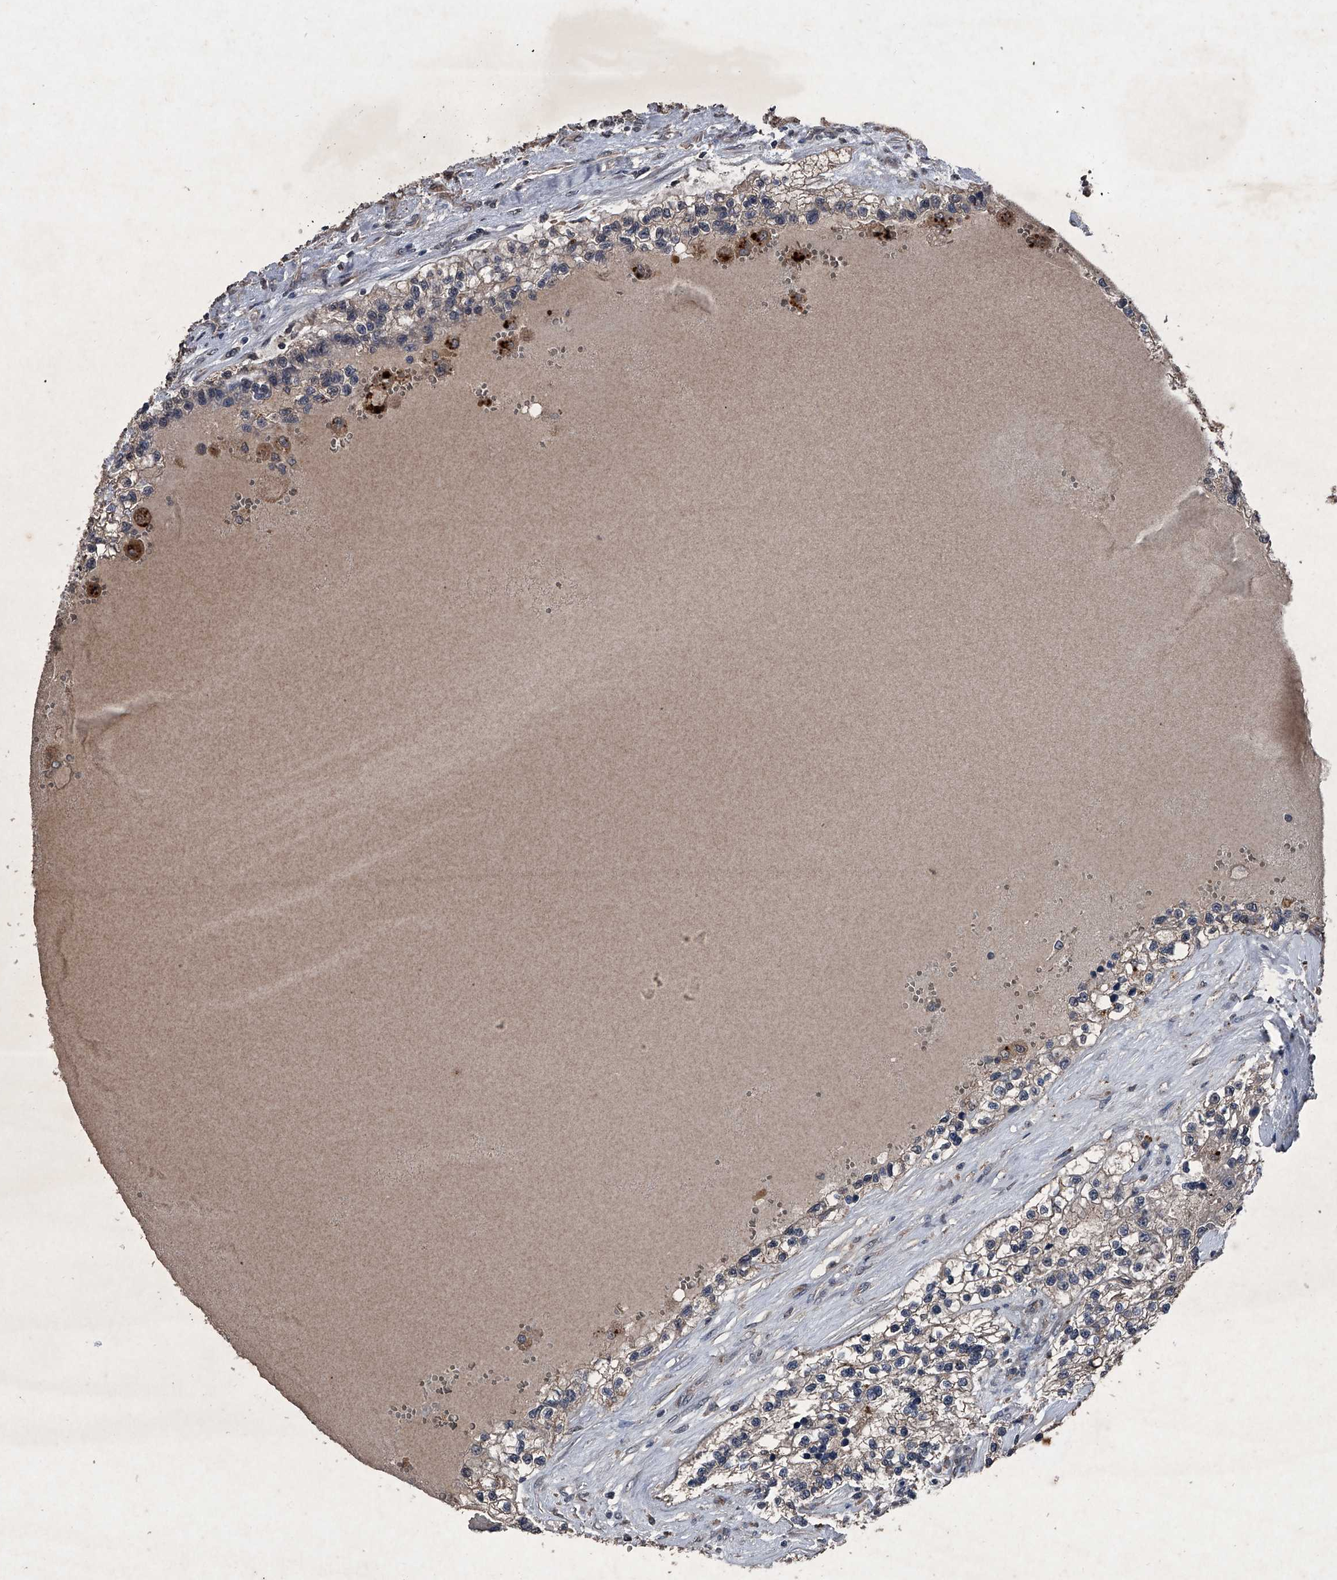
{"staining": {"intensity": "weak", "quantity": "<25%", "location": "cytoplasmic/membranous"}, "tissue": "renal cancer", "cell_type": "Tumor cells", "image_type": "cancer", "snomed": [{"axis": "morphology", "description": "Adenocarcinoma, NOS"}, {"axis": "topography", "description": "Kidney"}], "caption": "Immunohistochemical staining of renal cancer (adenocarcinoma) displays no significant staining in tumor cells. (DAB (3,3'-diaminobenzidine) immunohistochemistry (IHC) with hematoxylin counter stain).", "gene": "MAPKAP1", "patient": {"sex": "female", "age": 57}}